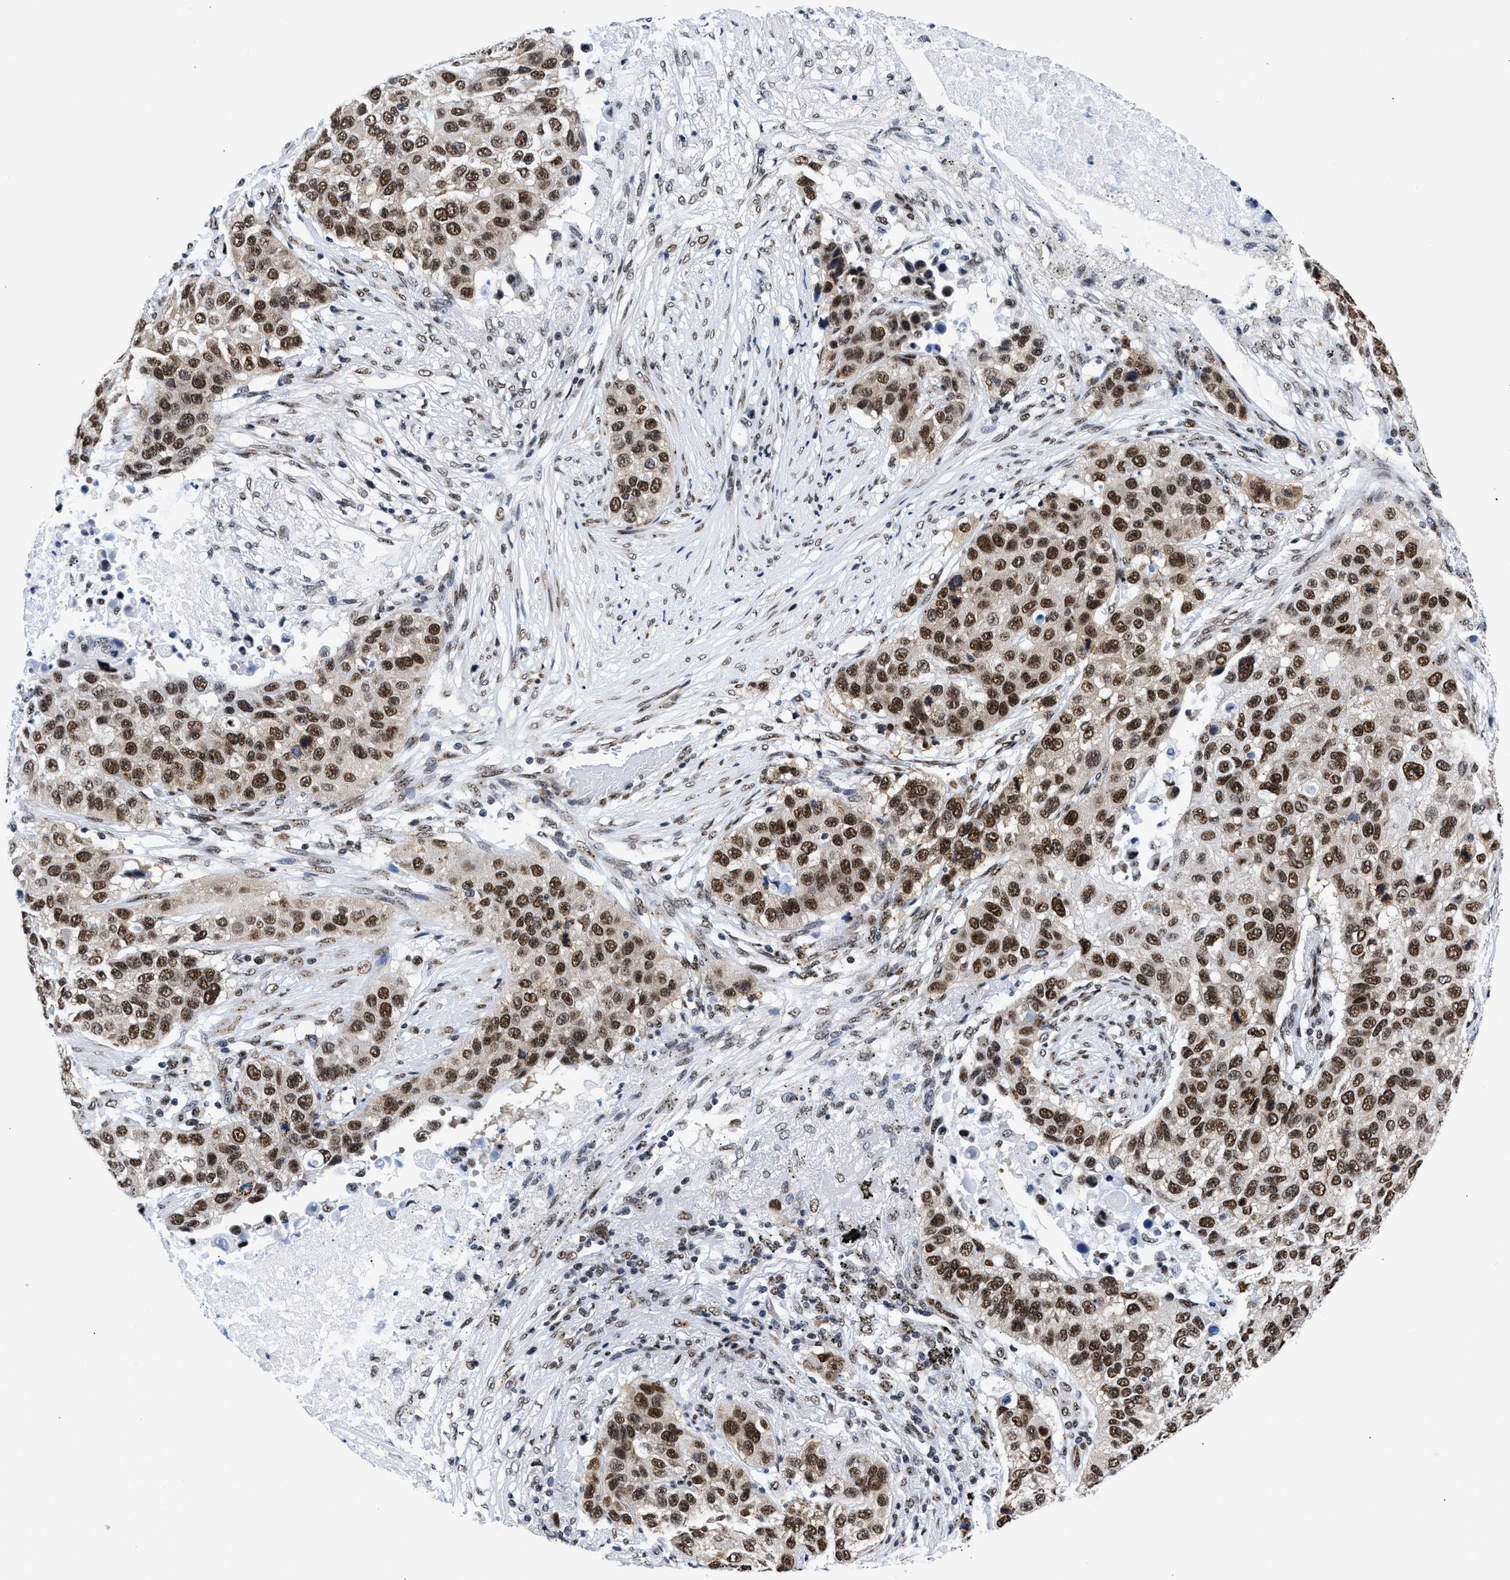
{"staining": {"intensity": "strong", "quantity": ">75%", "location": "nuclear"}, "tissue": "lung cancer", "cell_type": "Tumor cells", "image_type": "cancer", "snomed": [{"axis": "morphology", "description": "Squamous cell carcinoma, NOS"}, {"axis": "topography", "description": "Lung"}], "caption": "IHC of human lung cancer exhibits high levels of strong nuclear positivity in about >75% of tumor cells.", "gene": "RBM8A", "patient": {"sex": "male", "age": 57}}